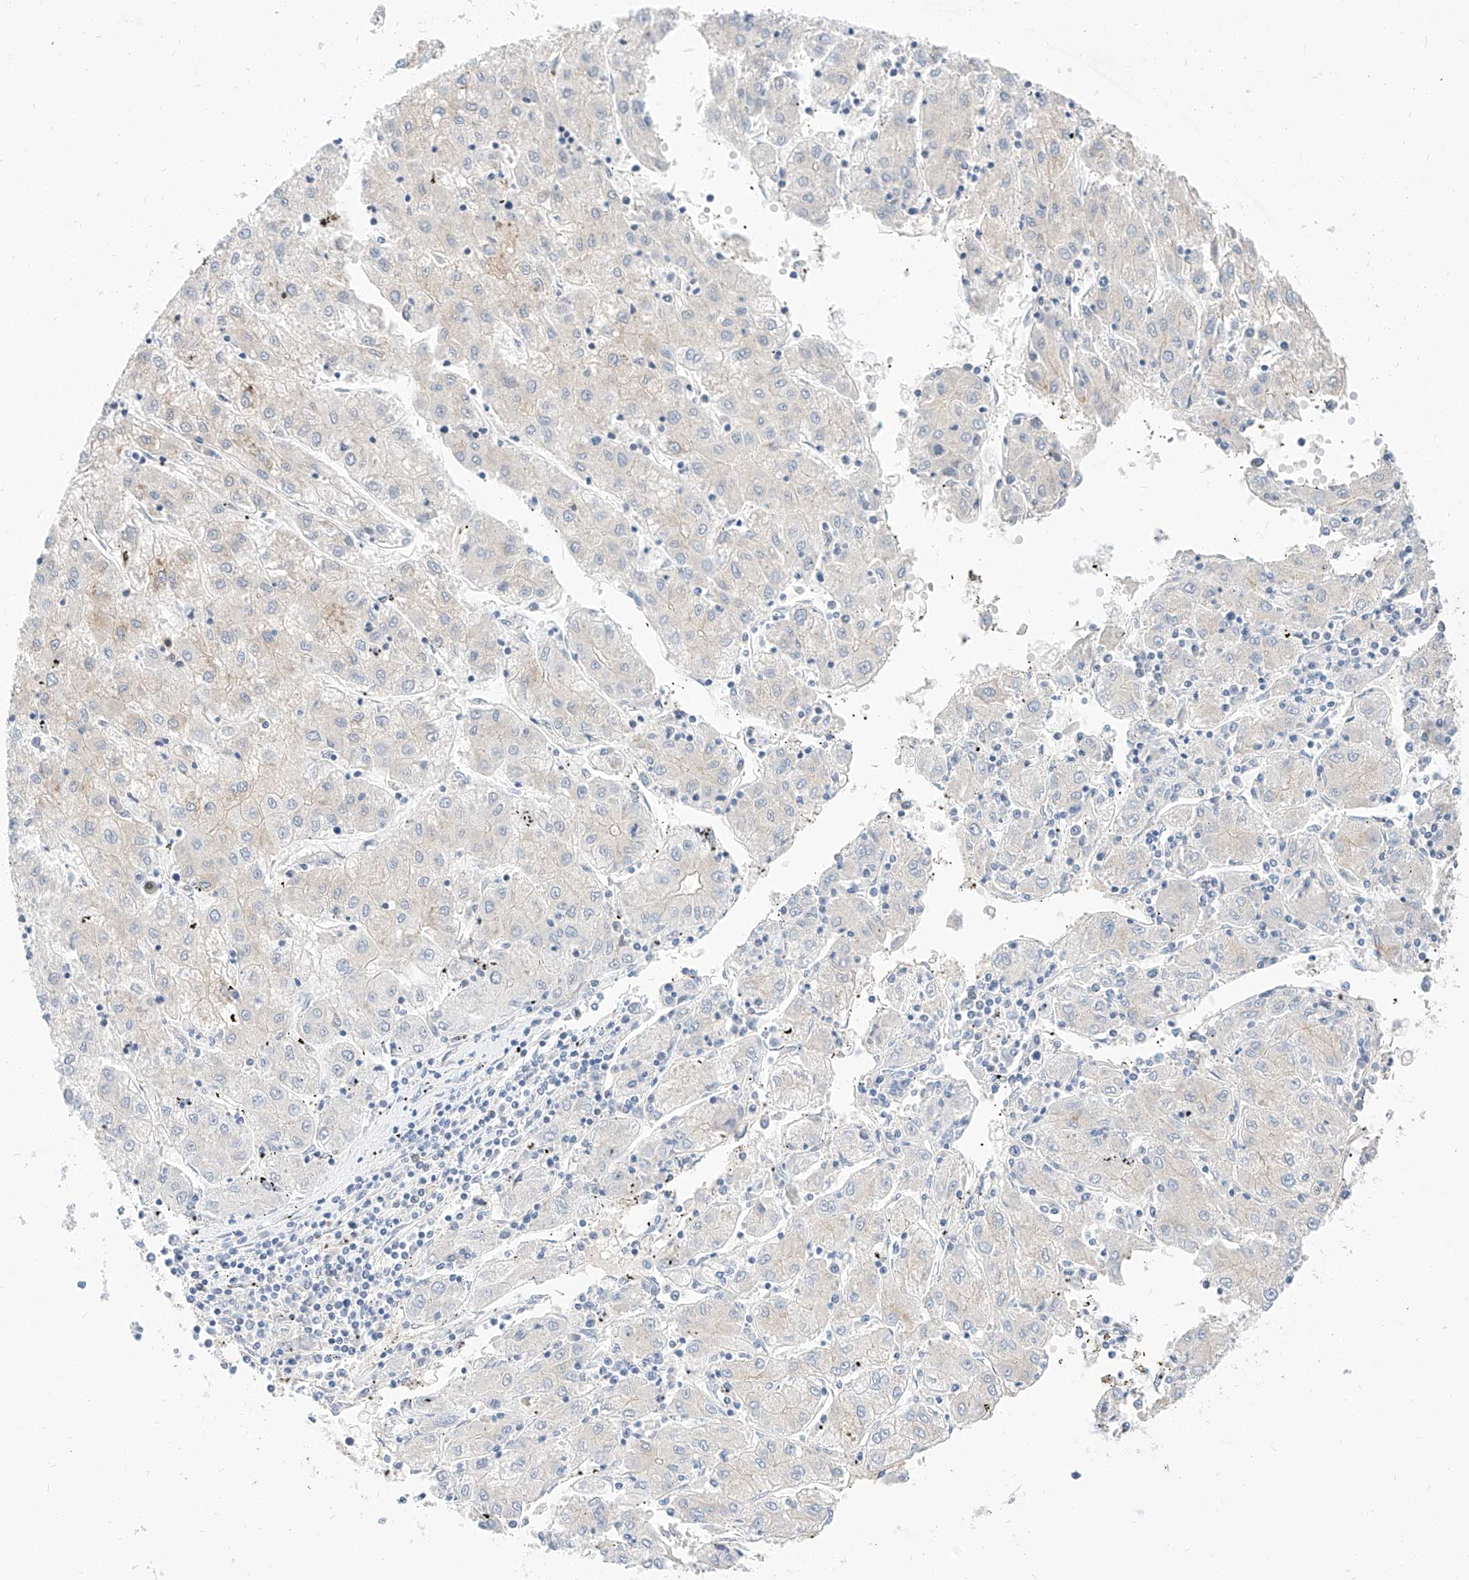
{"staining": {"intensity": "weak", "quantity": "<25%", "location": "cytoplasmic/membranous"}, "tissue": "liver cancer", "cell_type": "Tumor cells", "image_type": "cancer", "snomed": [{"axis": "morphology", "description": "Carcinoma, Hepatocellular, NOS"}, {"axis": "topography", "description": "Liver"}], "caption": "Tumor cells are negative for protein expression in human liver cancer (hepatocellular carcinoma).", "gene": "MAP7", "patient": {"sex": "male", "age": 72}}